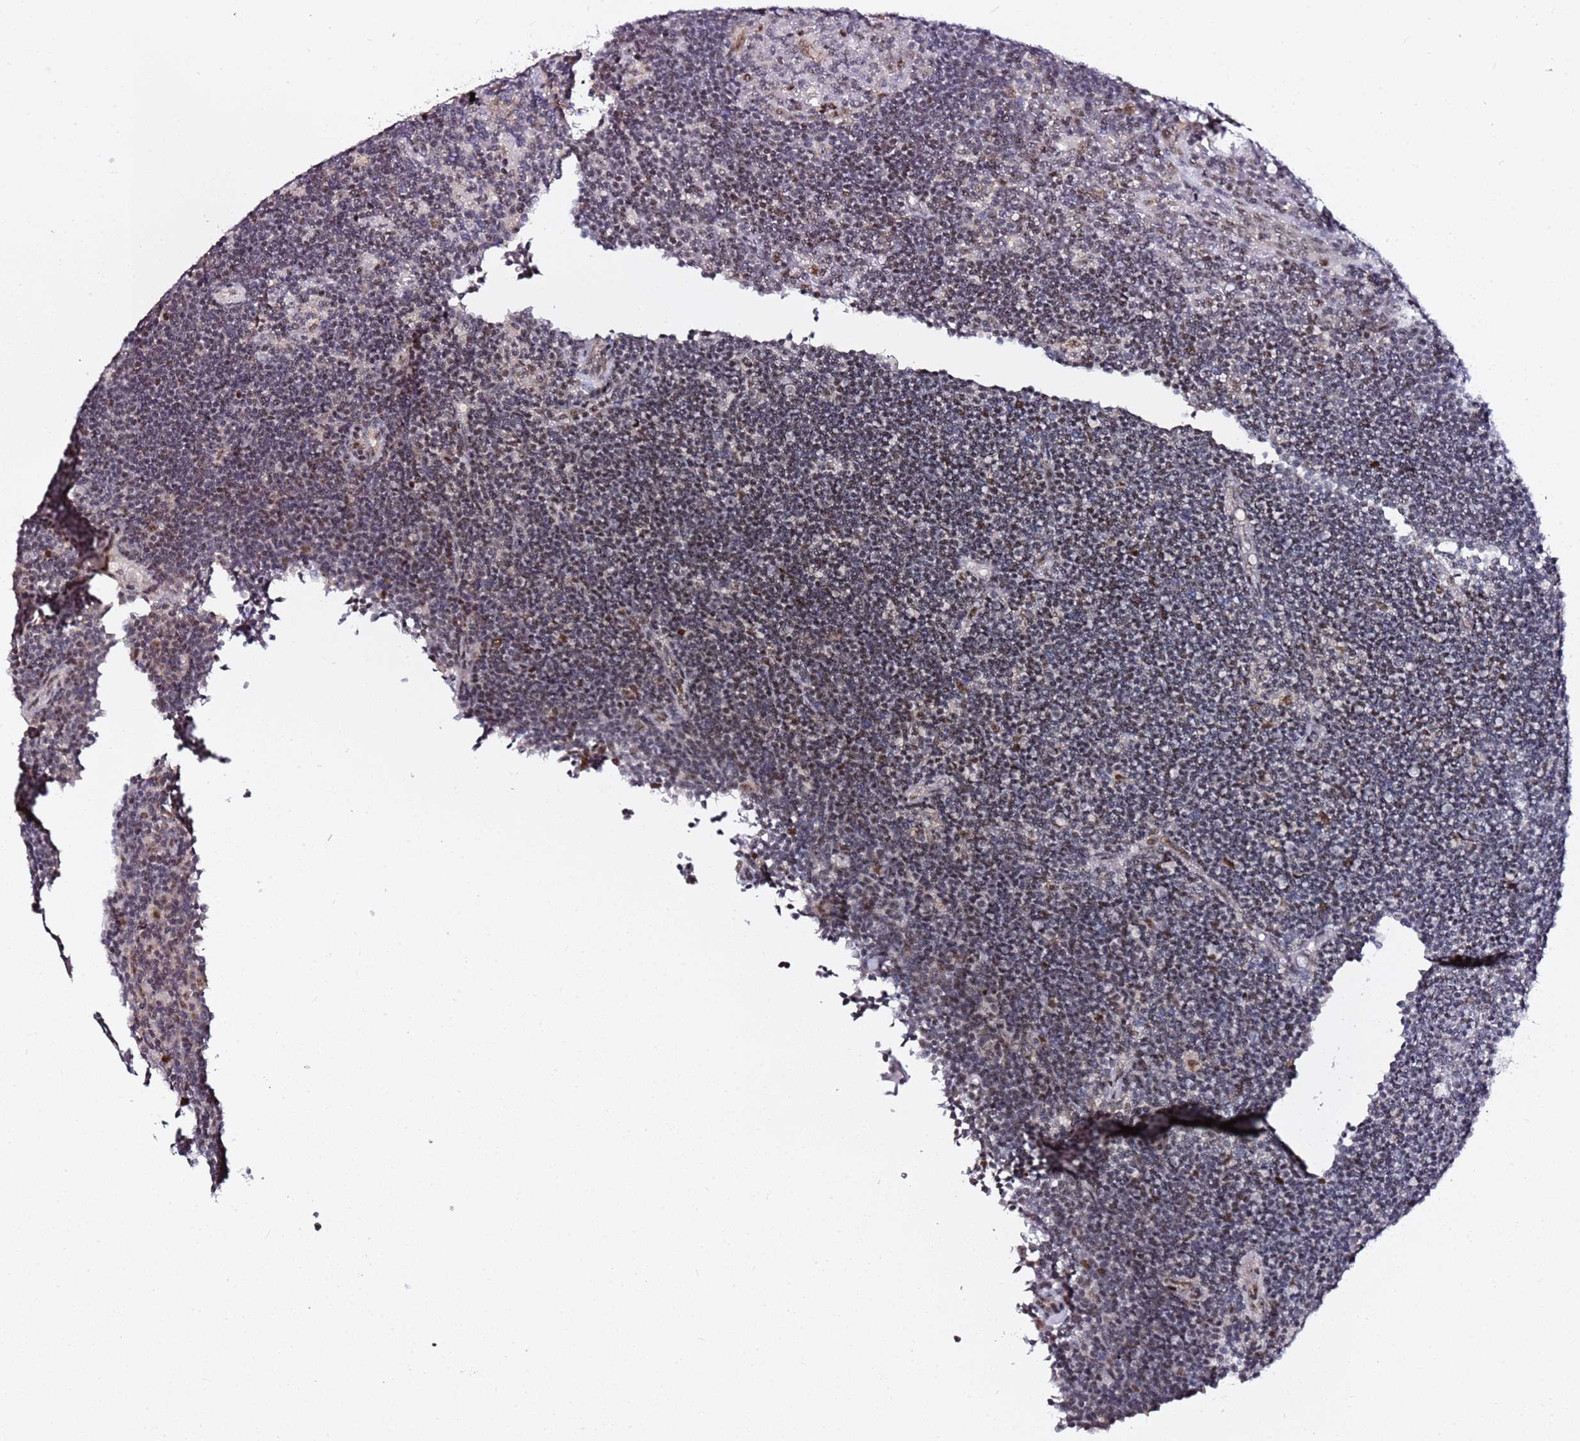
{"staining": {"intensity": "negative", "quantity": "none", "location": "none"}, "tissue": "lymphoma", "cell_type": "Tumor cells", "image_type": "cancer", "snomed": [{"axis": "morphology", "description": "Hodgkin's disease, NOS"}, {"axis": "topography", "description": "Lymph node"}], "caption": "There is no significant positivity in tumor cells of lymphoma.", "gene": "FCF1", "patient": {"sex": "female", "age": 57}}